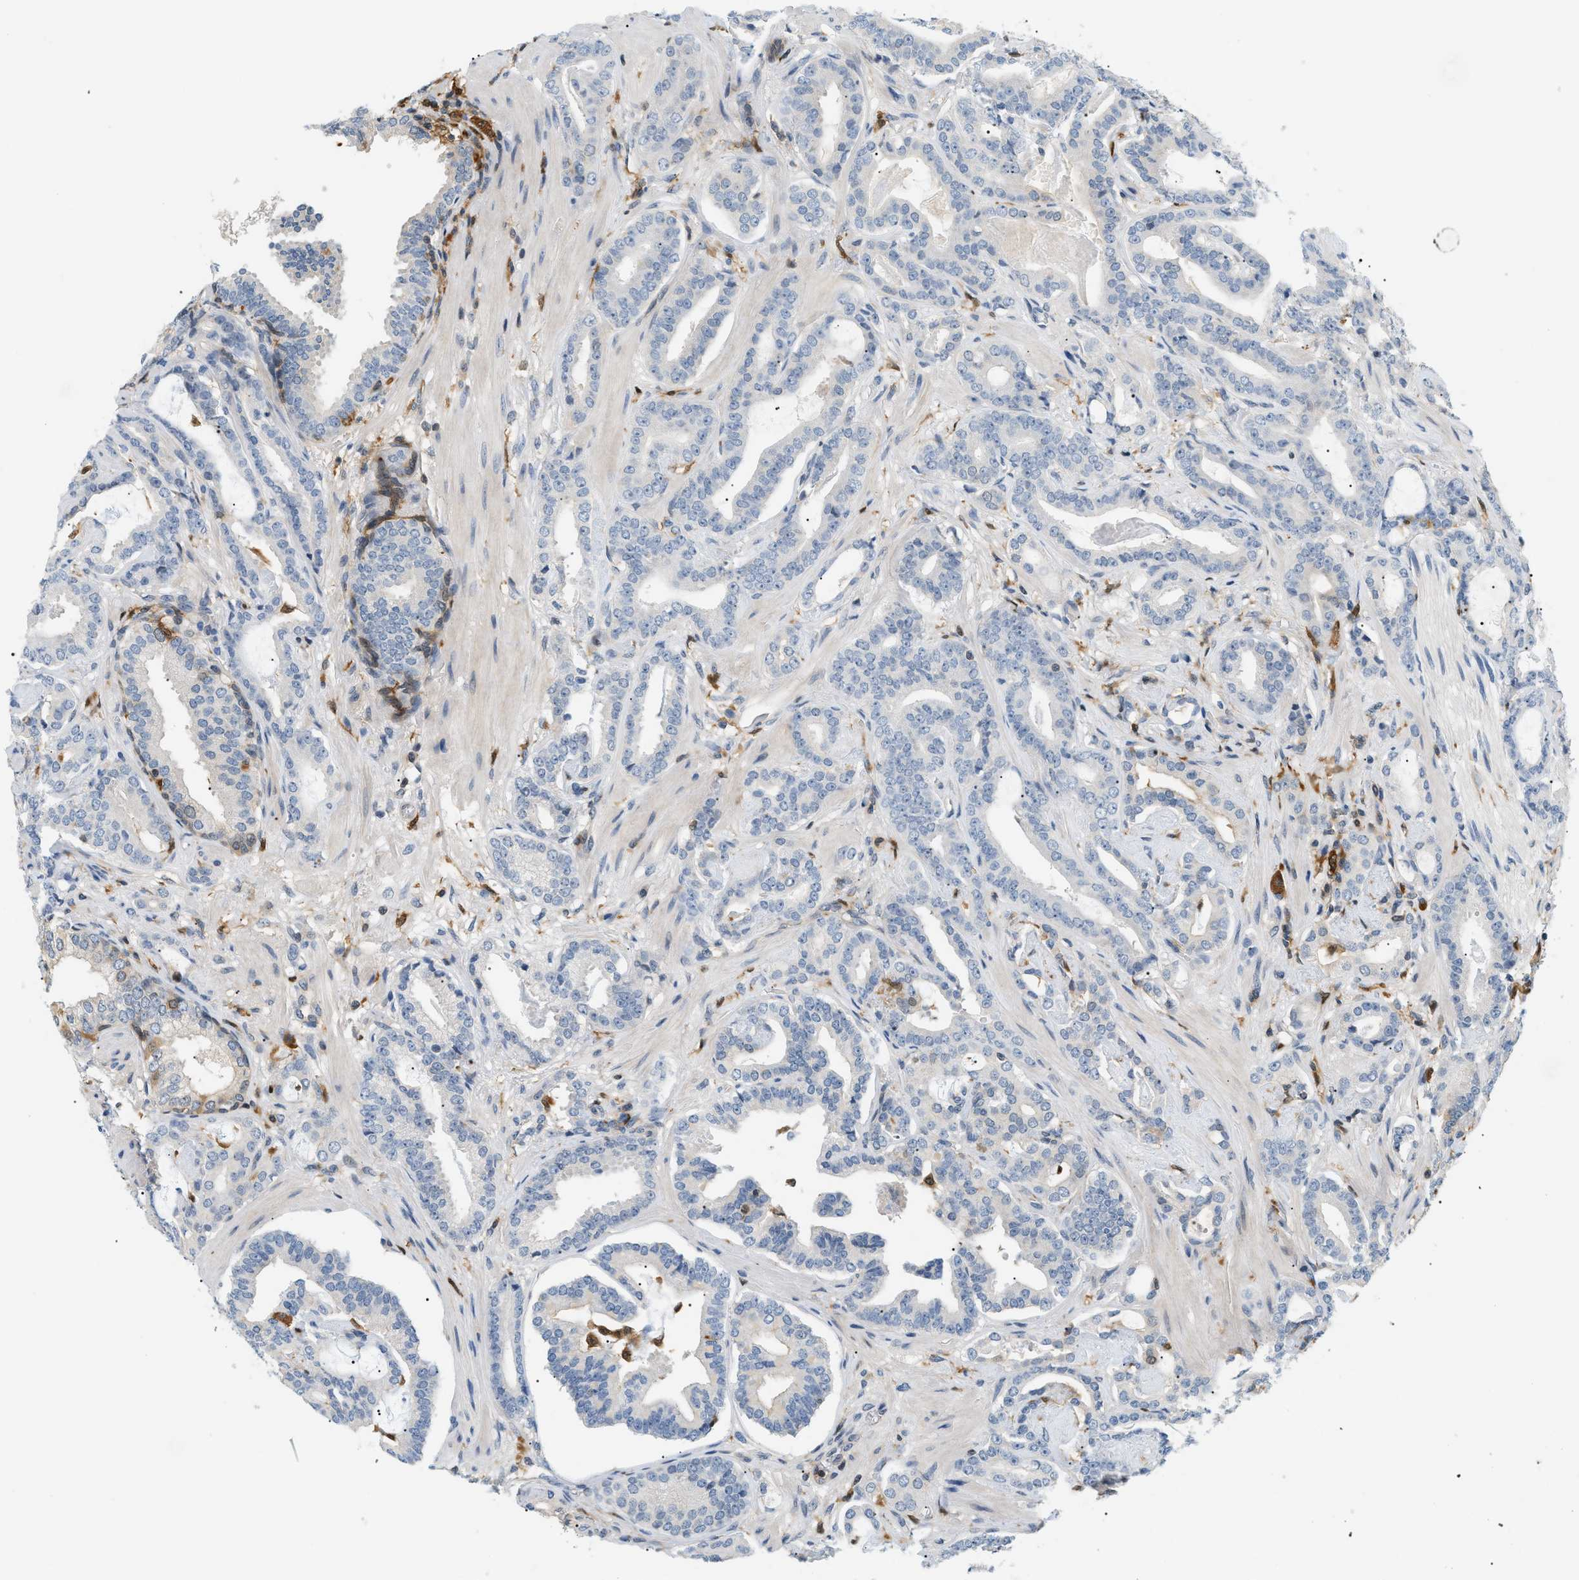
{"staining": {"intensity": "negative", "quantity": "none", "location": "none"}, "tissue": "prostate cancer", "cell_type": "Tumor cells", "image_type": "cancer", "snomed": [{"axis": "morphology", "description": "Adenocarcinoma, Low grade"}, {"axis": "topography", "description": "Prostate"}], "caption": "Immunohistochemistry (IHC) photomicrograph of neoplastic tissue: human prostate cancer stained with DAB shows no significant protein expression in tumor cells. Brightfield microscopy of IHC stained with DAB (3,3'-diaminobenzidine) (brown) and hematoxylin (blue), captured at high magnification.", "gene": "PYCARD", "patient": {"sex": "male", "age": 53}}